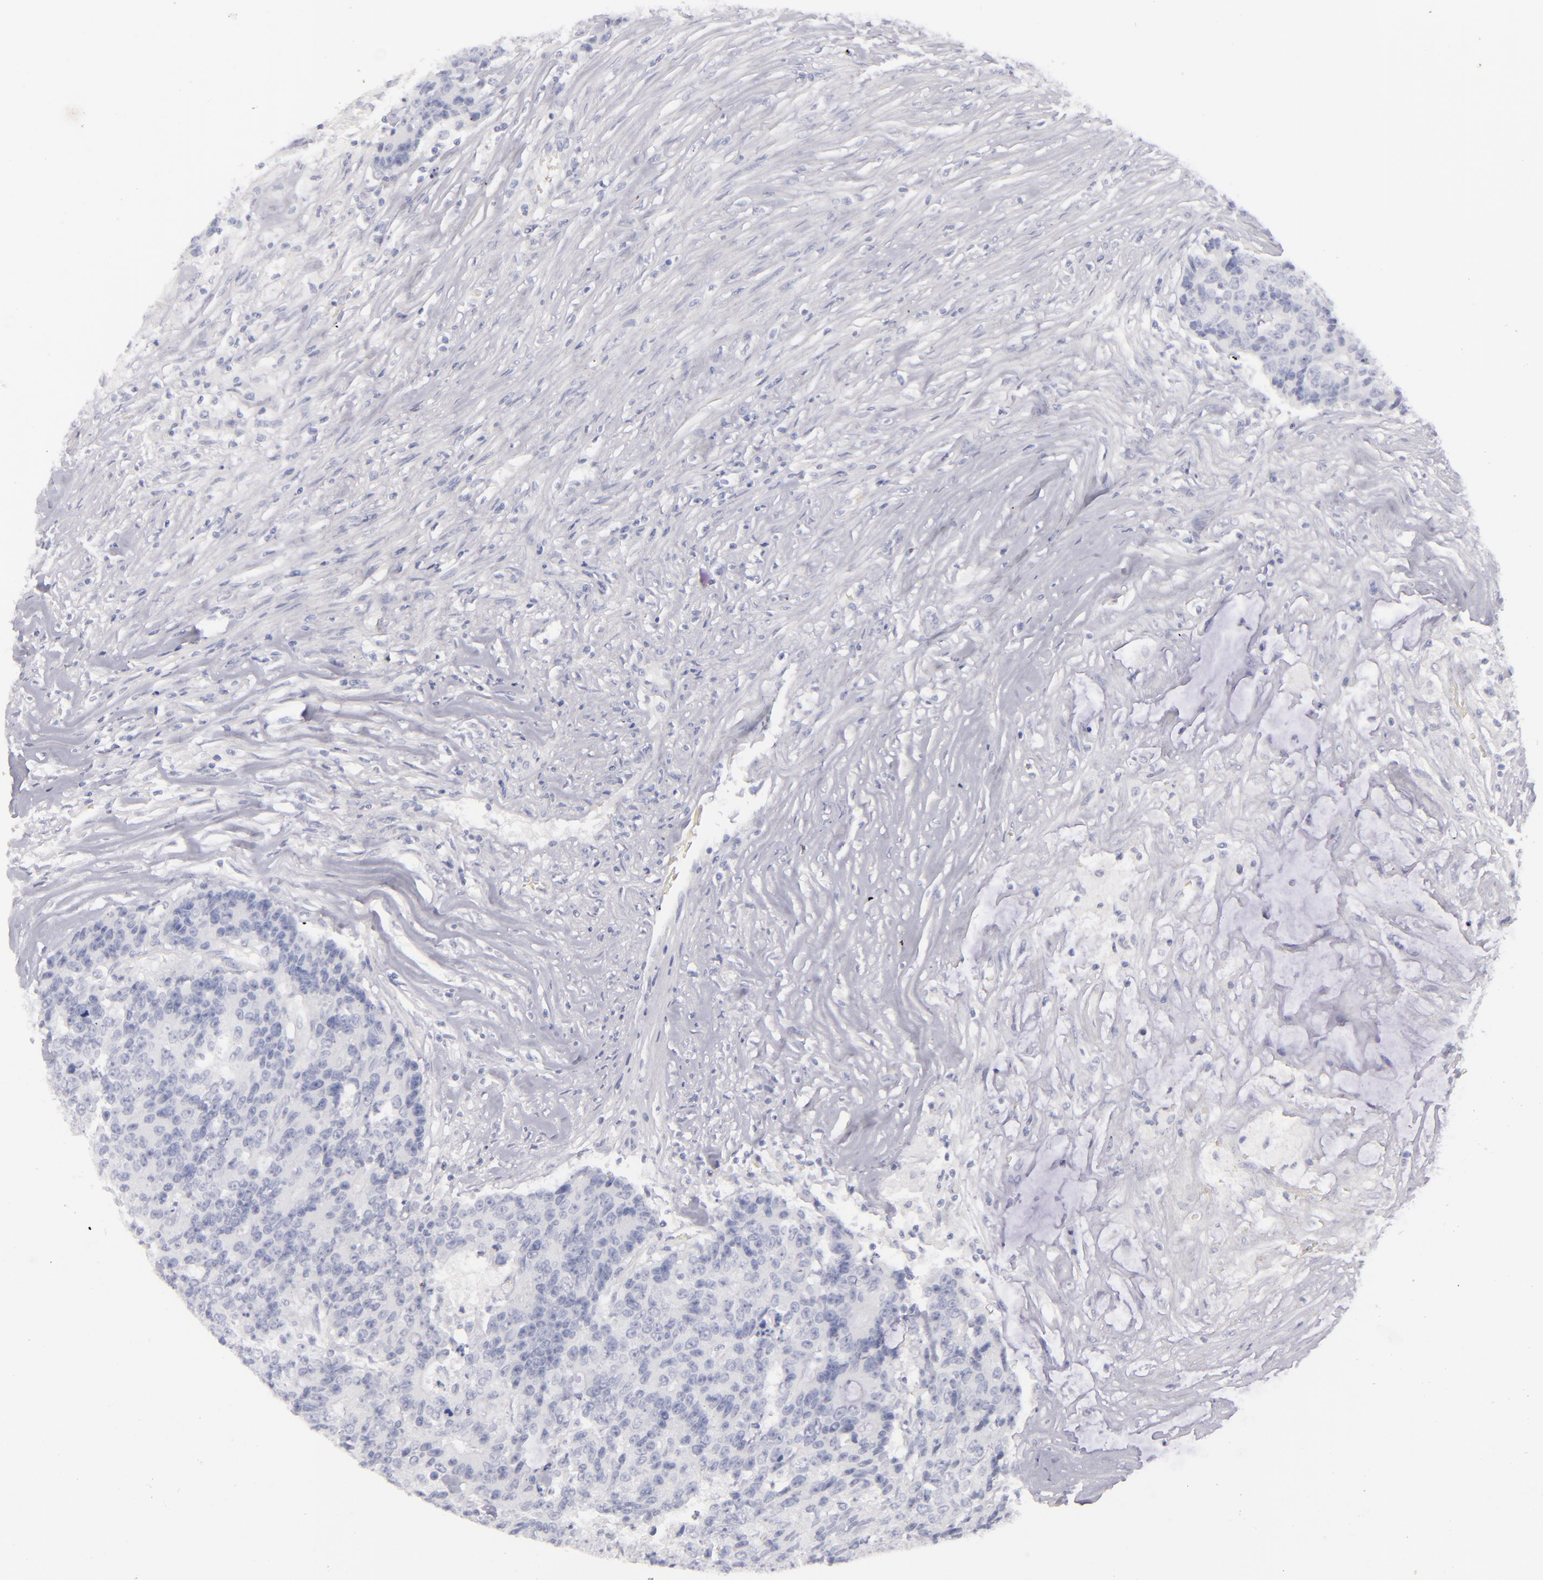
{"staining": {"intensity": "negative", "quantity": "none", "location": "none"}, "tissue": "colorectal cancer", "cell_type": "Tumor cells", "image_type": "cancer", "snomed": [{"axis": "morphology", "description": "Adenocarcinoma, NOS"}, {"axis": "topography", "description": "Colon"}], "caption": "IHC of colorectal cancer displays no positivity in tumor cells.", "gene": "CD22", "patient": {"sex": "female", "age": 86}}